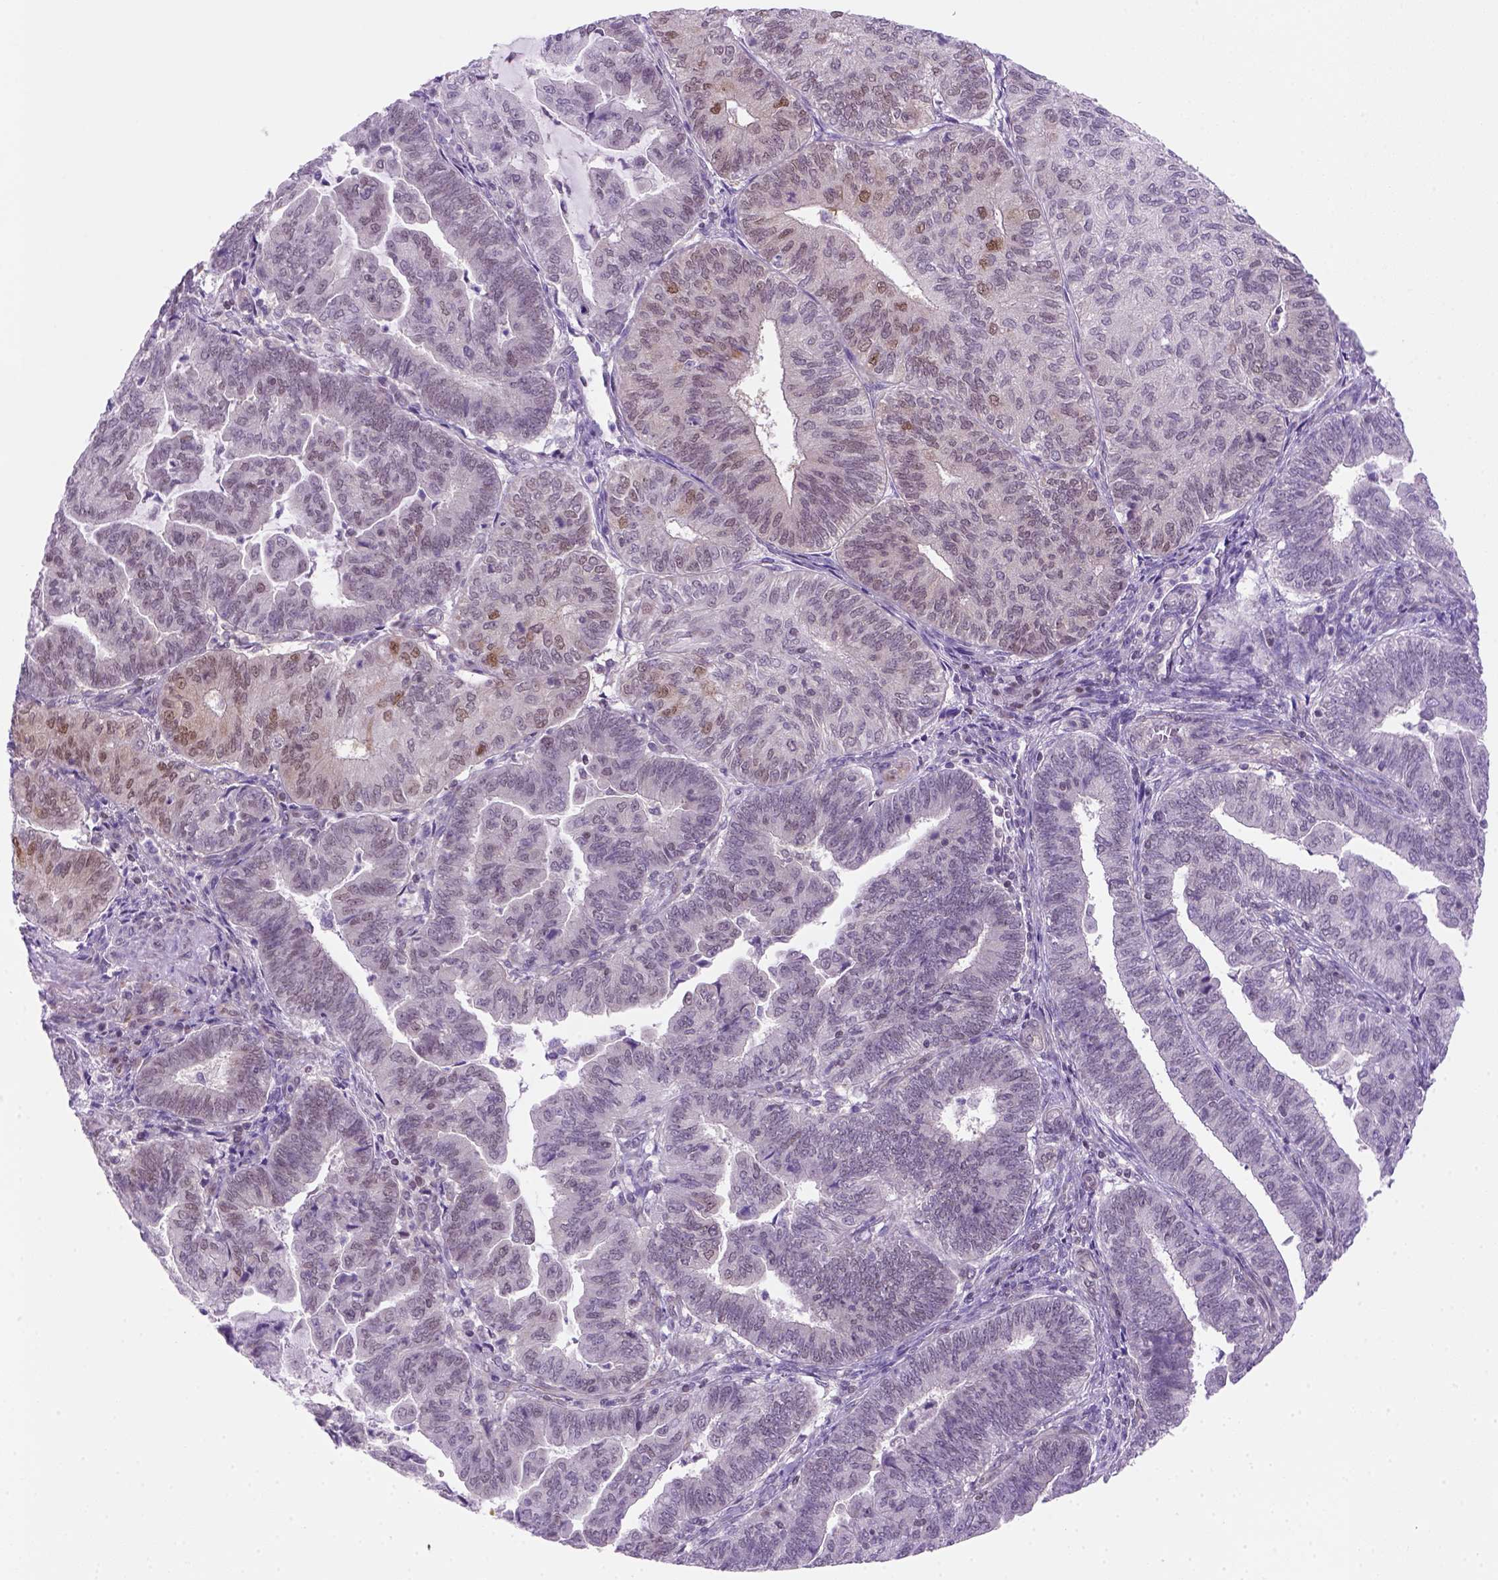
{"staining": {"intensity": "weak", "quantity": "<25%", "location": "nuclear"}, "tissue": "endometrial cancer", "cell_type": "Tumor cells", "image_type": "cancer", "snomed": [{"axis": "morphology", "description": "Adenocarcinoma, NOS"}, {"axis": "topography", "description": "Endometrium"}], "caption": "Adenocarcinoma (endometrial) stained for a protein using immunohistochemistry (IHC) reveals no staining tumor cells.", "gene": "MGMT", "patient": {"sex": "female", "age": 82}}